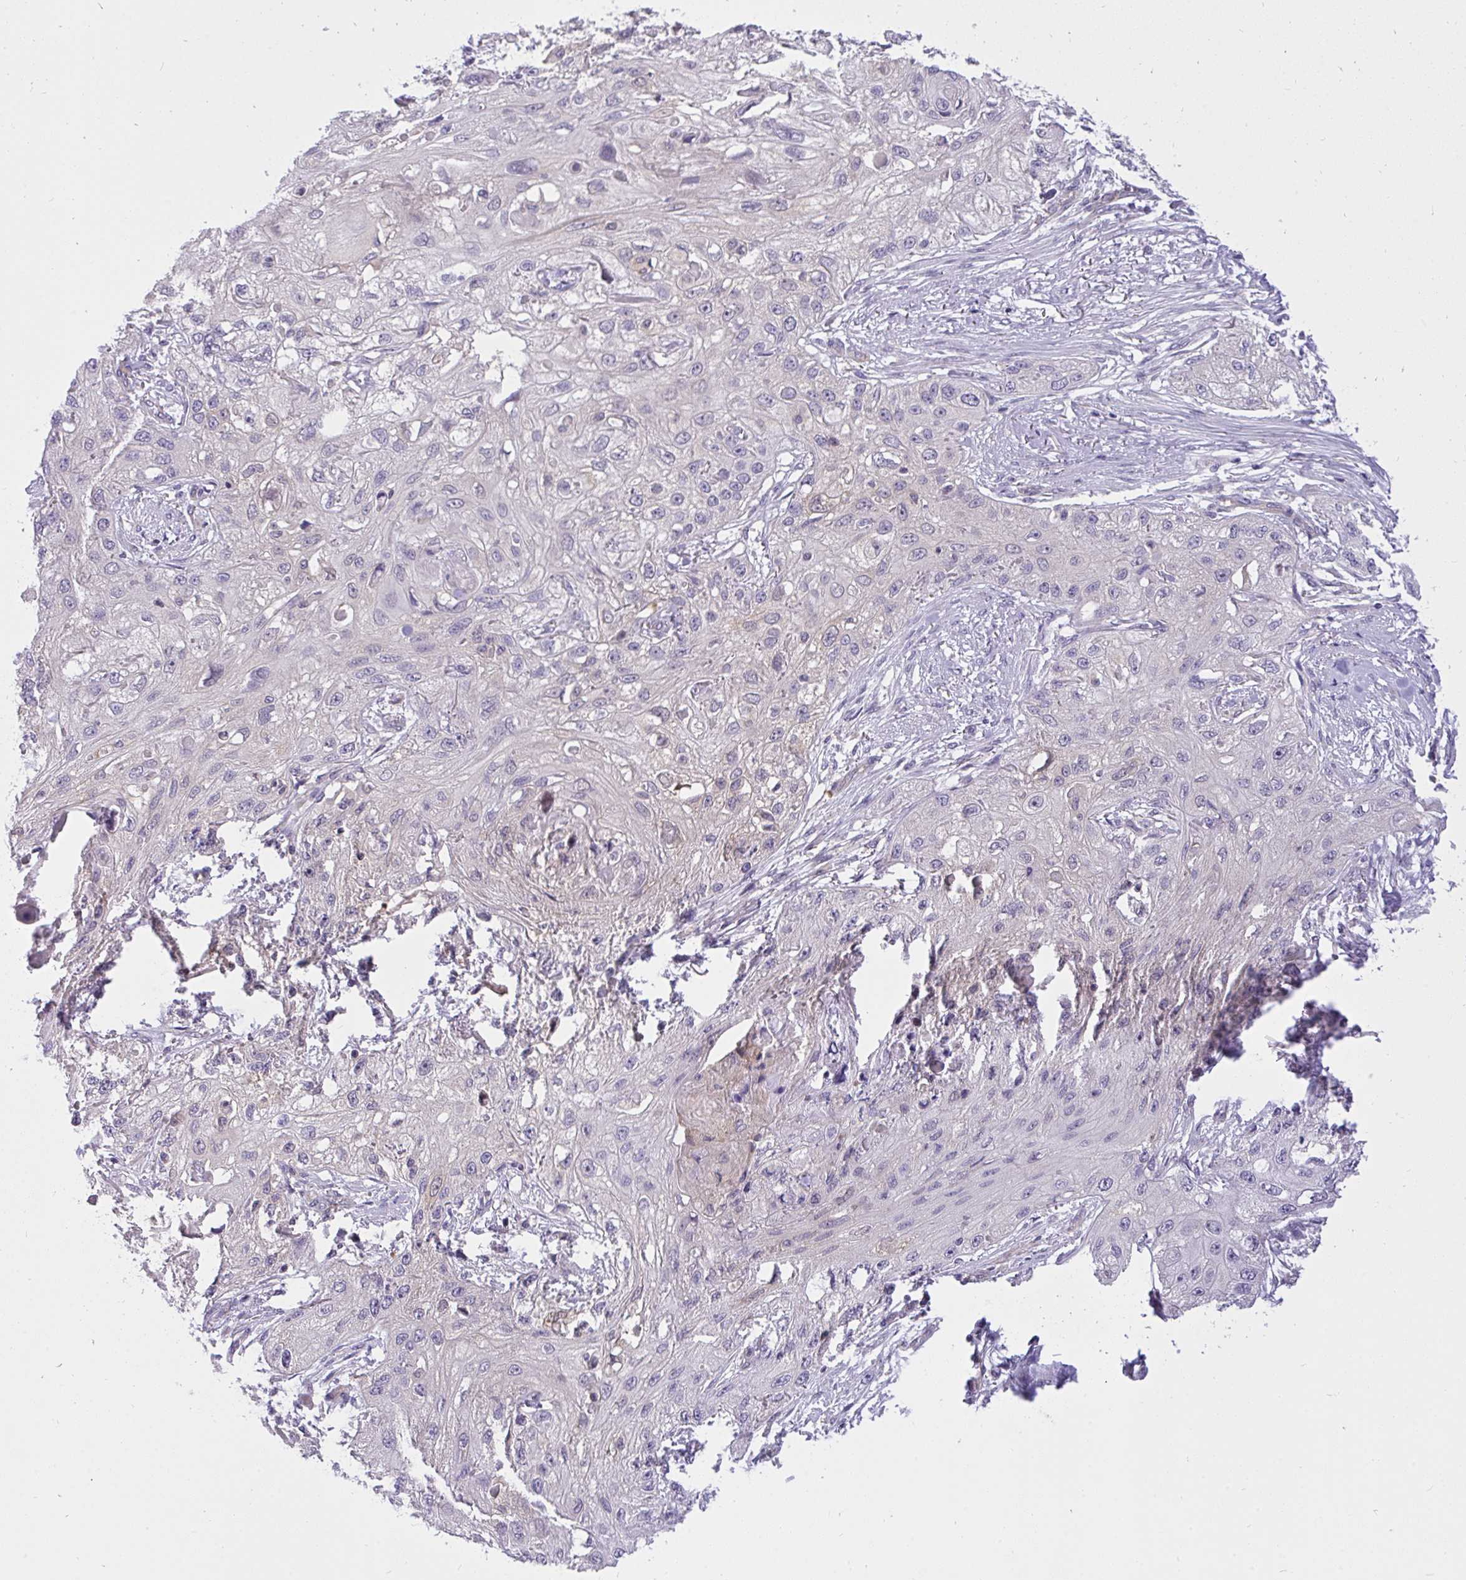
{"staining": {"intensity": "negative", "quantity": "none", "location": "none"}, "tissue": "skin cancer", "cell_type": "Tumor cells", "image_type": "cancer", "snomed": [{"axis": "morphology", "description": "Squamous cell carcinoma, NOS"}, {"axis": "topography", "description": "Skin"}, {"axis": "topography", "description": "Vulva"}], "caption": "Tumor cells show no significant expression in squamous cell carcinoma (skin).", "gene": "C19orf54", "patient": {"sex": "female", "age": 86}}